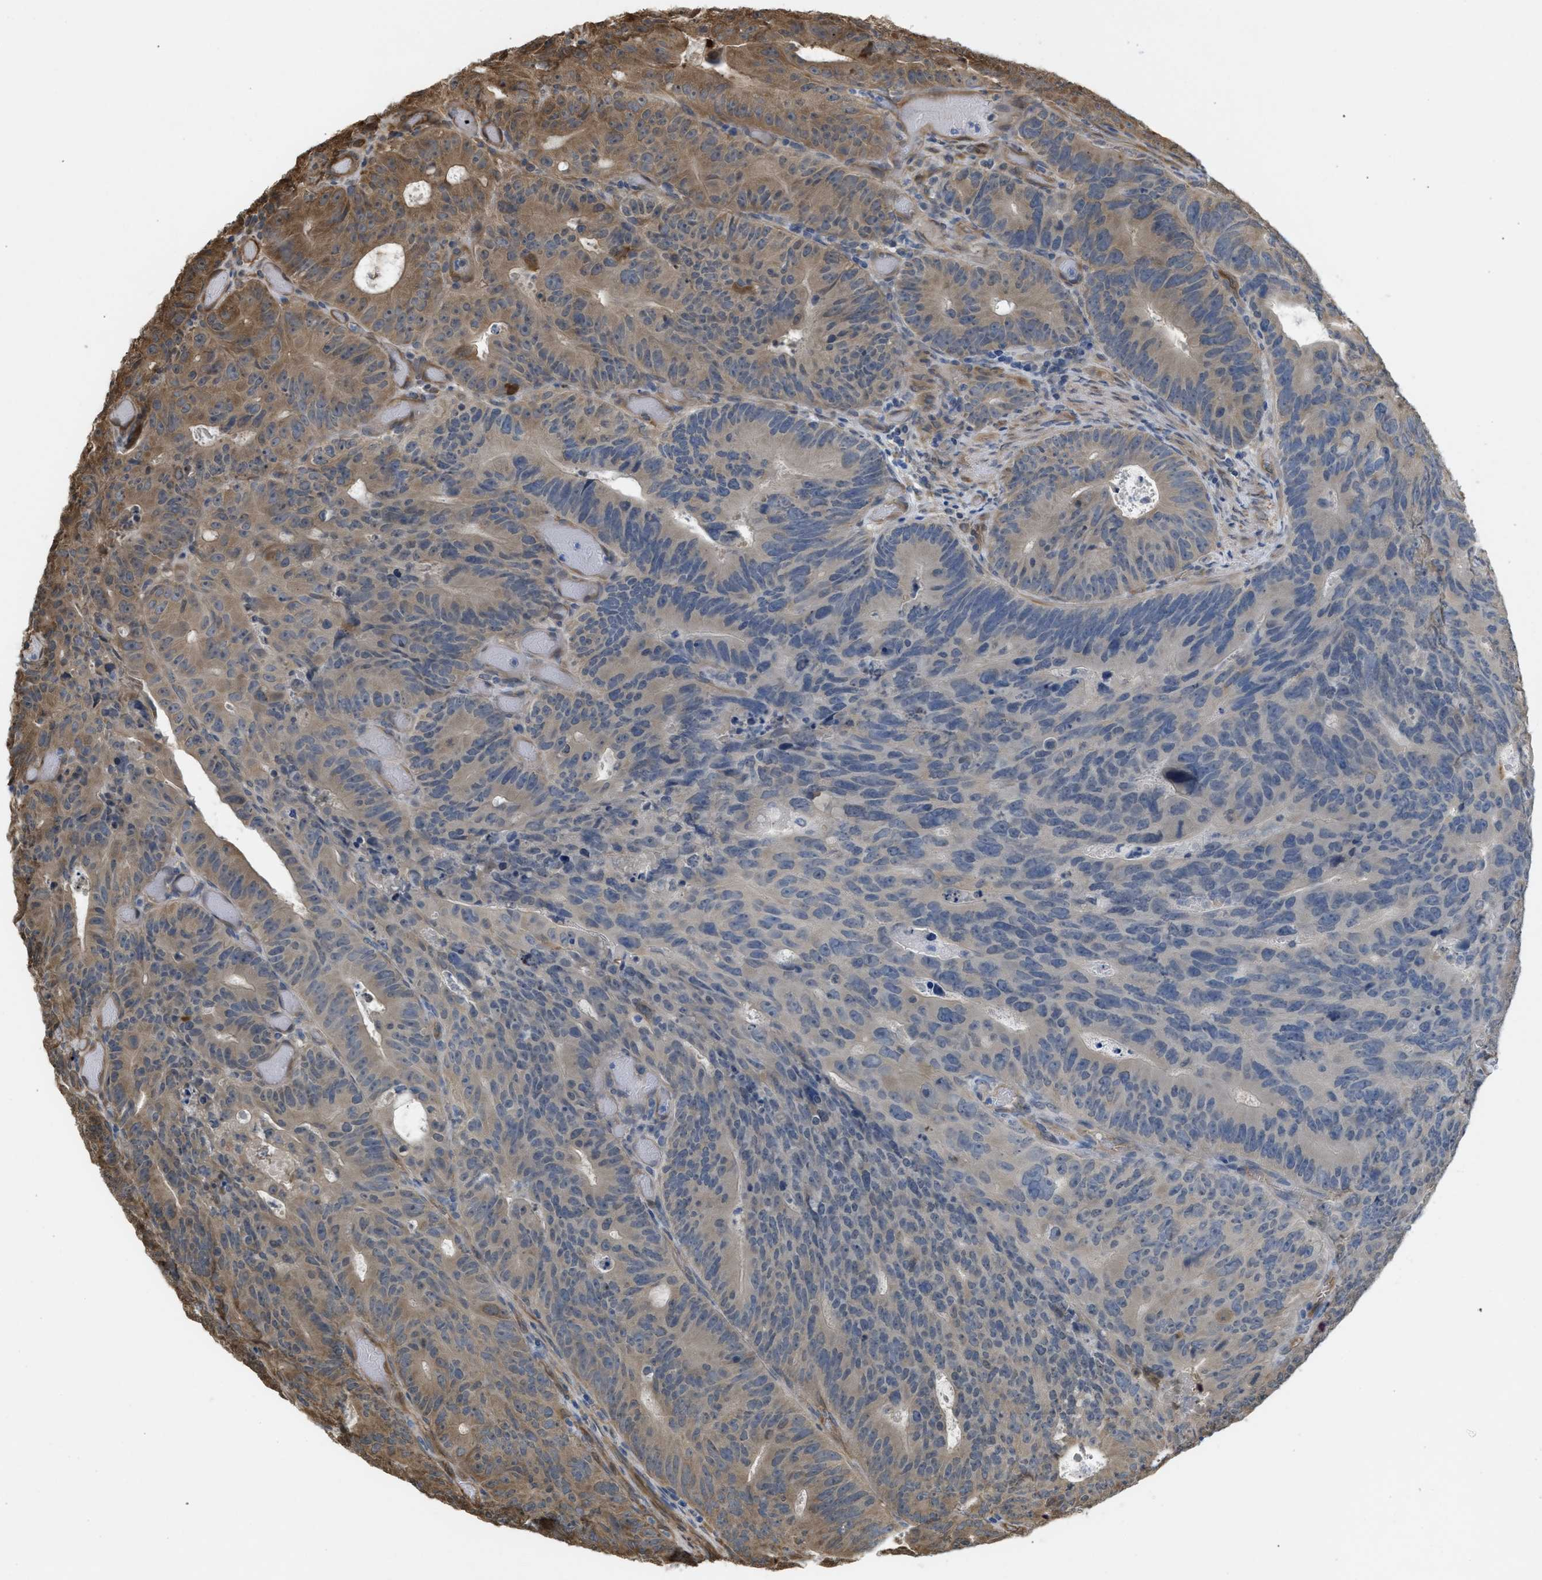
{"staining": {"intensity": "weak", "quantity": "25%-75%", "location": "cytoplasmic/membranous"}, "tissue": "colorectal cancer", "cell_type": "Tumor cells", "image_type": "cancer", "snomed": [{"axis": "morphology", "description": "Adenocarcinoma, NOS"}, {"axis": "topography", "description": "Colon"}], "caption": "Colorectal cancer tissue shows weak cytoplasmic/membranous positivity in about 25%-75% of tumor cells", "gene": "BAG3", "patient": {"sex": "male", "age": 87}}